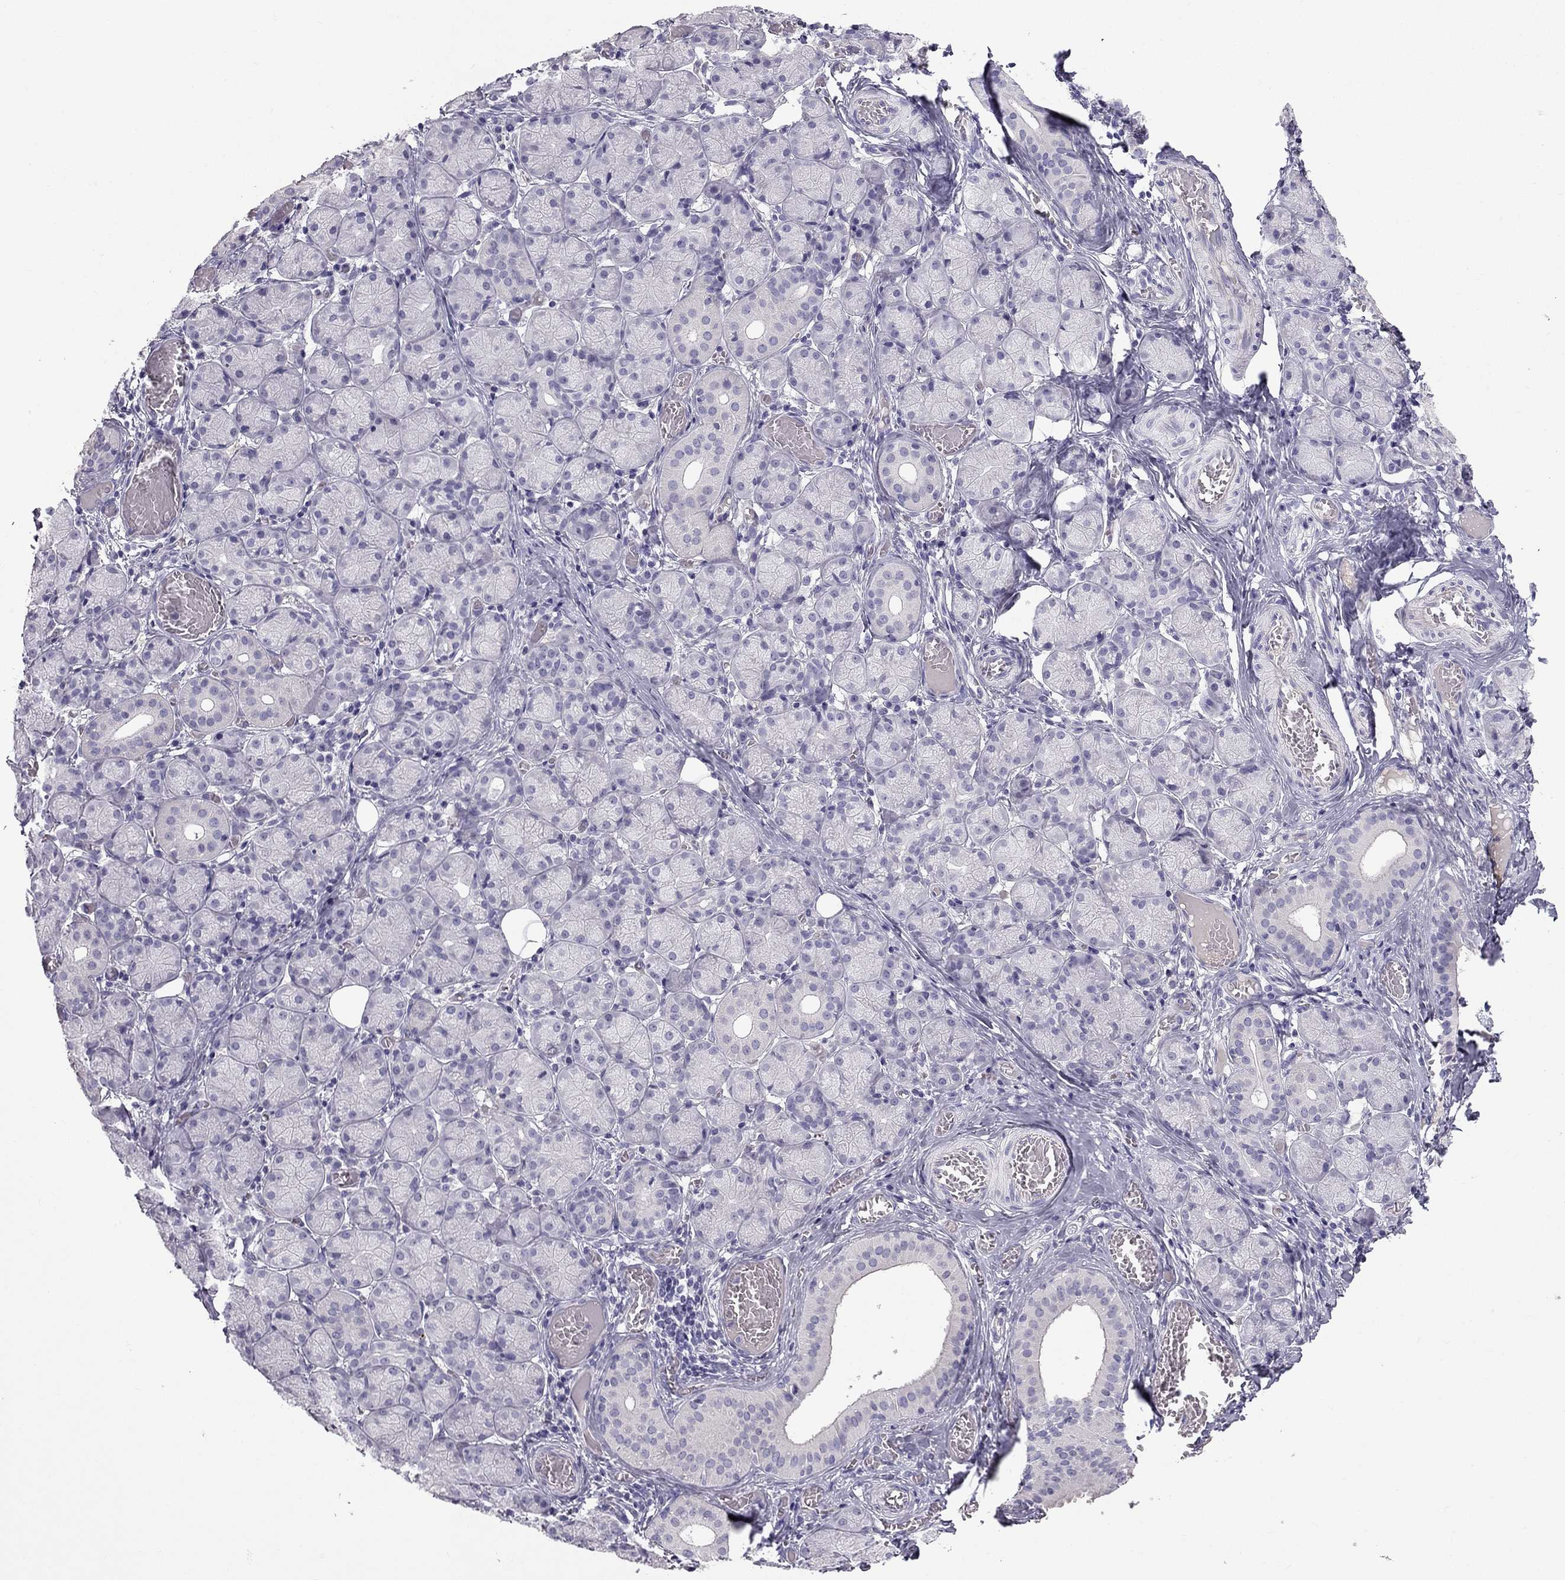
{"staining": {"intensity": "negative", "quantity": "none", "location": "none"}, "tissue": "salivary gland", "cell_type": "Glandular cells", "image_type": "normal", "snomed": [{"axis": "morphology", "description": "Normal tissue, NOS"}, {"axis": "topography", "description": "Salivary gland"}, {"axis": "topography", "description": "Peripheral nerve tissue"}], "caption": "Immunohistochemistry image of unremarkable human salivary gland stained for a protein (brown), which demonstrates no staining in glandular cells.", "gene": "STOML3", "patient": {"sex": "female", "age": 24}}